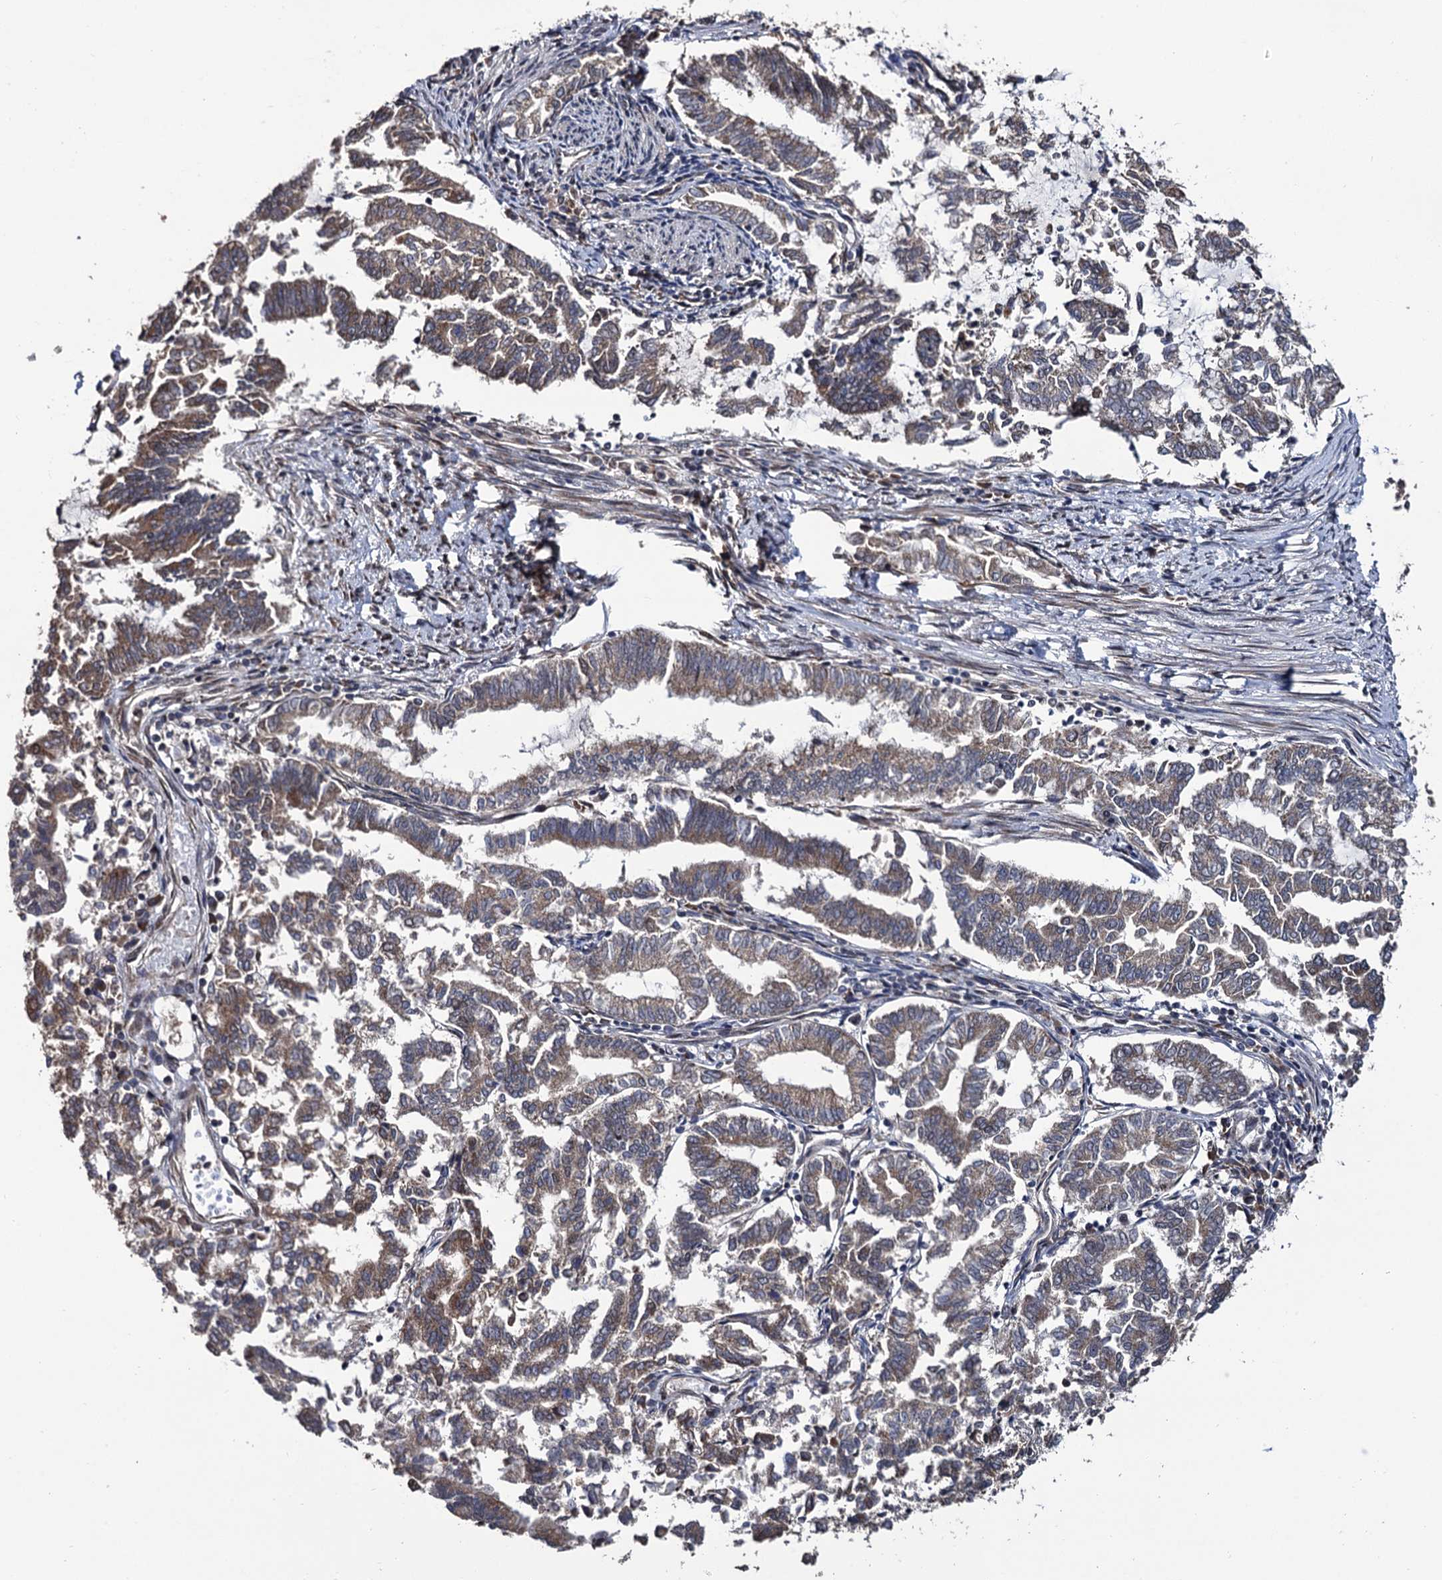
{"staining": {"intensity": "moderate", "quantity": "25%-75%", "location": "cytoplasmic/membranous"}, "tissue": "endometrial cancer", "cell_type": "Tumor cells", "image_type": "cancer", "snomed": [{"axis": "morphology", "description": "Adenocarcinoma, NOS"}, {"axis": "topography", "description": "Endometrium"}], "caption": "Adenocarcinoma (endometrial) stained with a protein marker demonstrates moderate staining in tumor cells.", "gene": "LRRC63", "patient": {"sex": "female", "age": 79}}